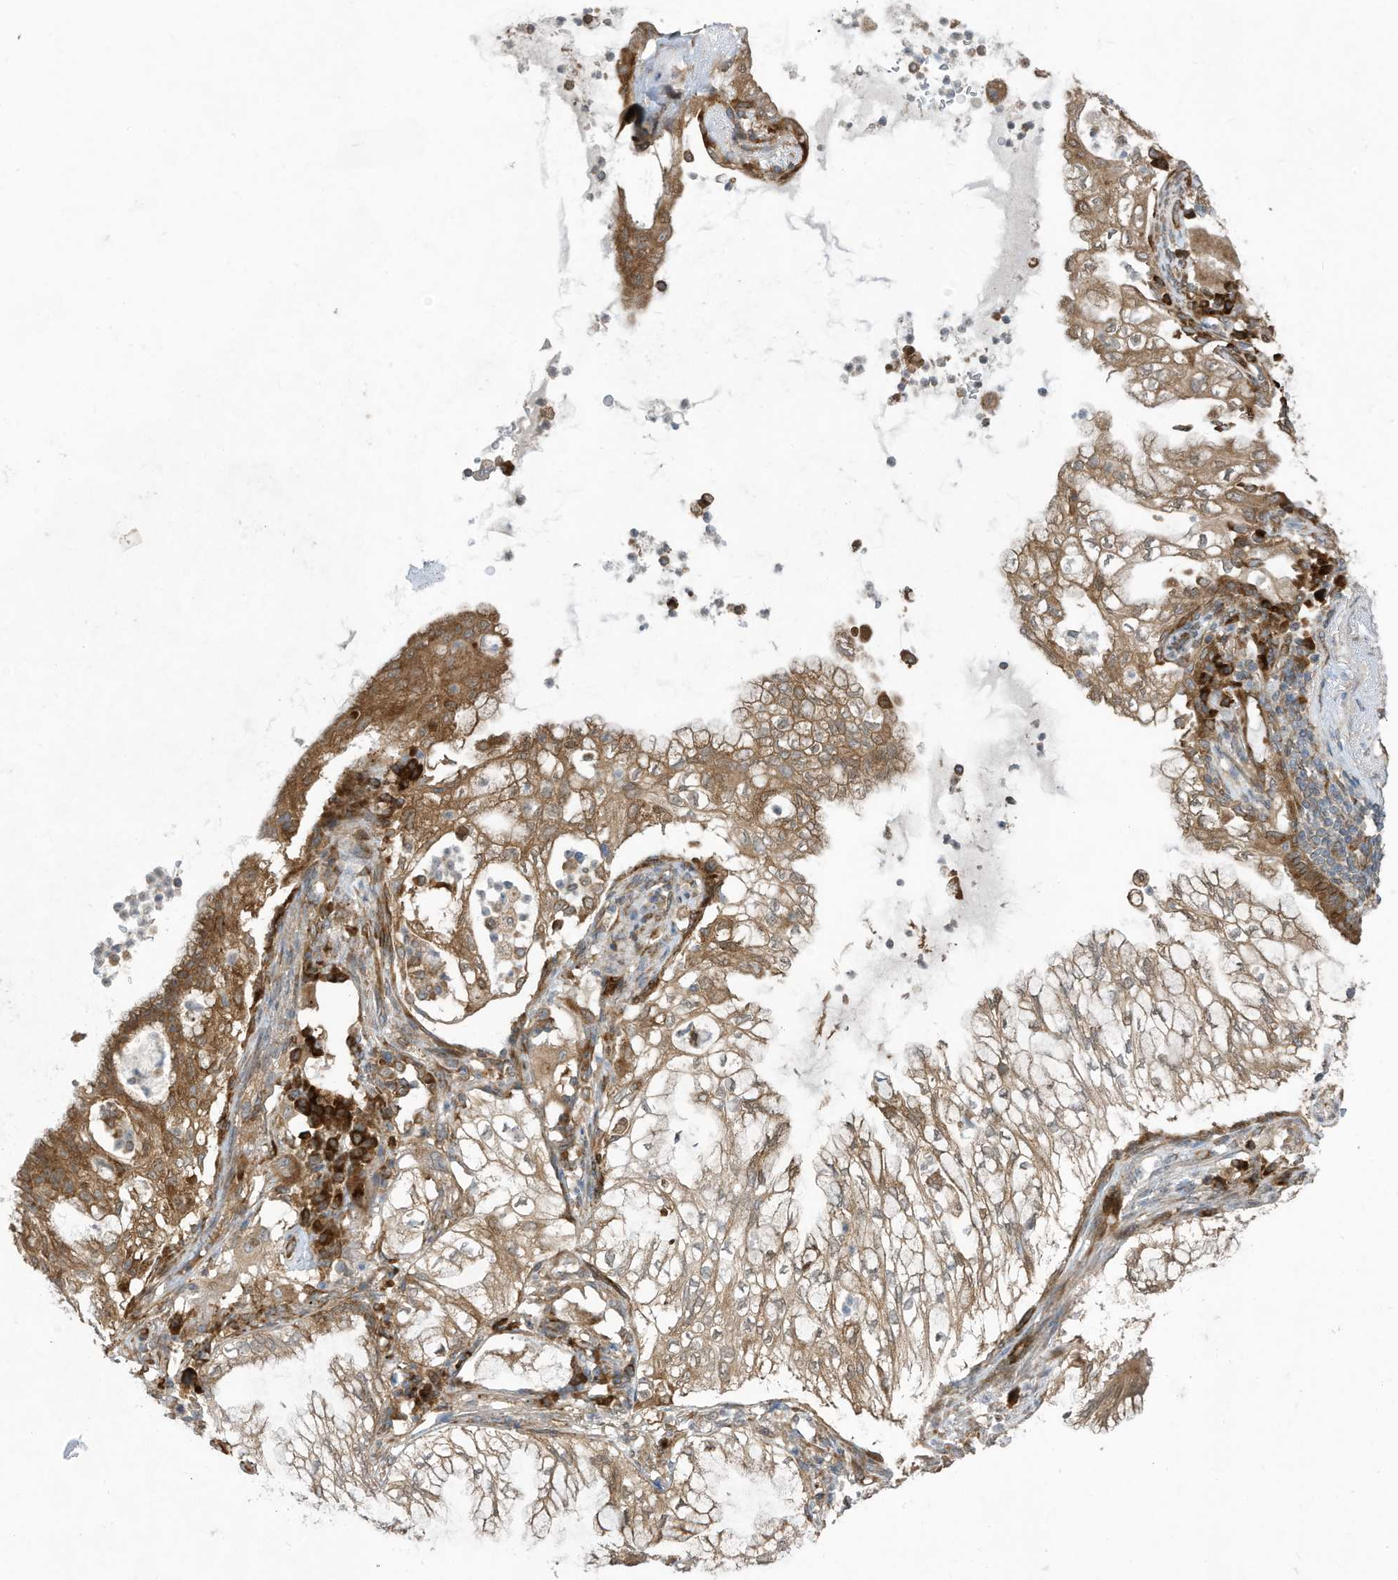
{"staining": {"intensity": "moderate", "quantity": ">75%", "location": "cytoplasmic/membranous"}, "tissue": "lung cancer", "cell_type": "Tumor cells", "image_type": "cancer", "snomed": [{"axis": "morphology", "description": "Adenocarcinoma, NOS"}, {"axis": "topography", "description": "Lung"}], "caption": "A histopathology image showing moderate cytoplasmic/membranous staining in approximately >75% of tumor cells in lung cancer, as visualized by brown immunohistochemical staining.", "gene": "USE1", "patient": {"sex": "female", "age": 70}}